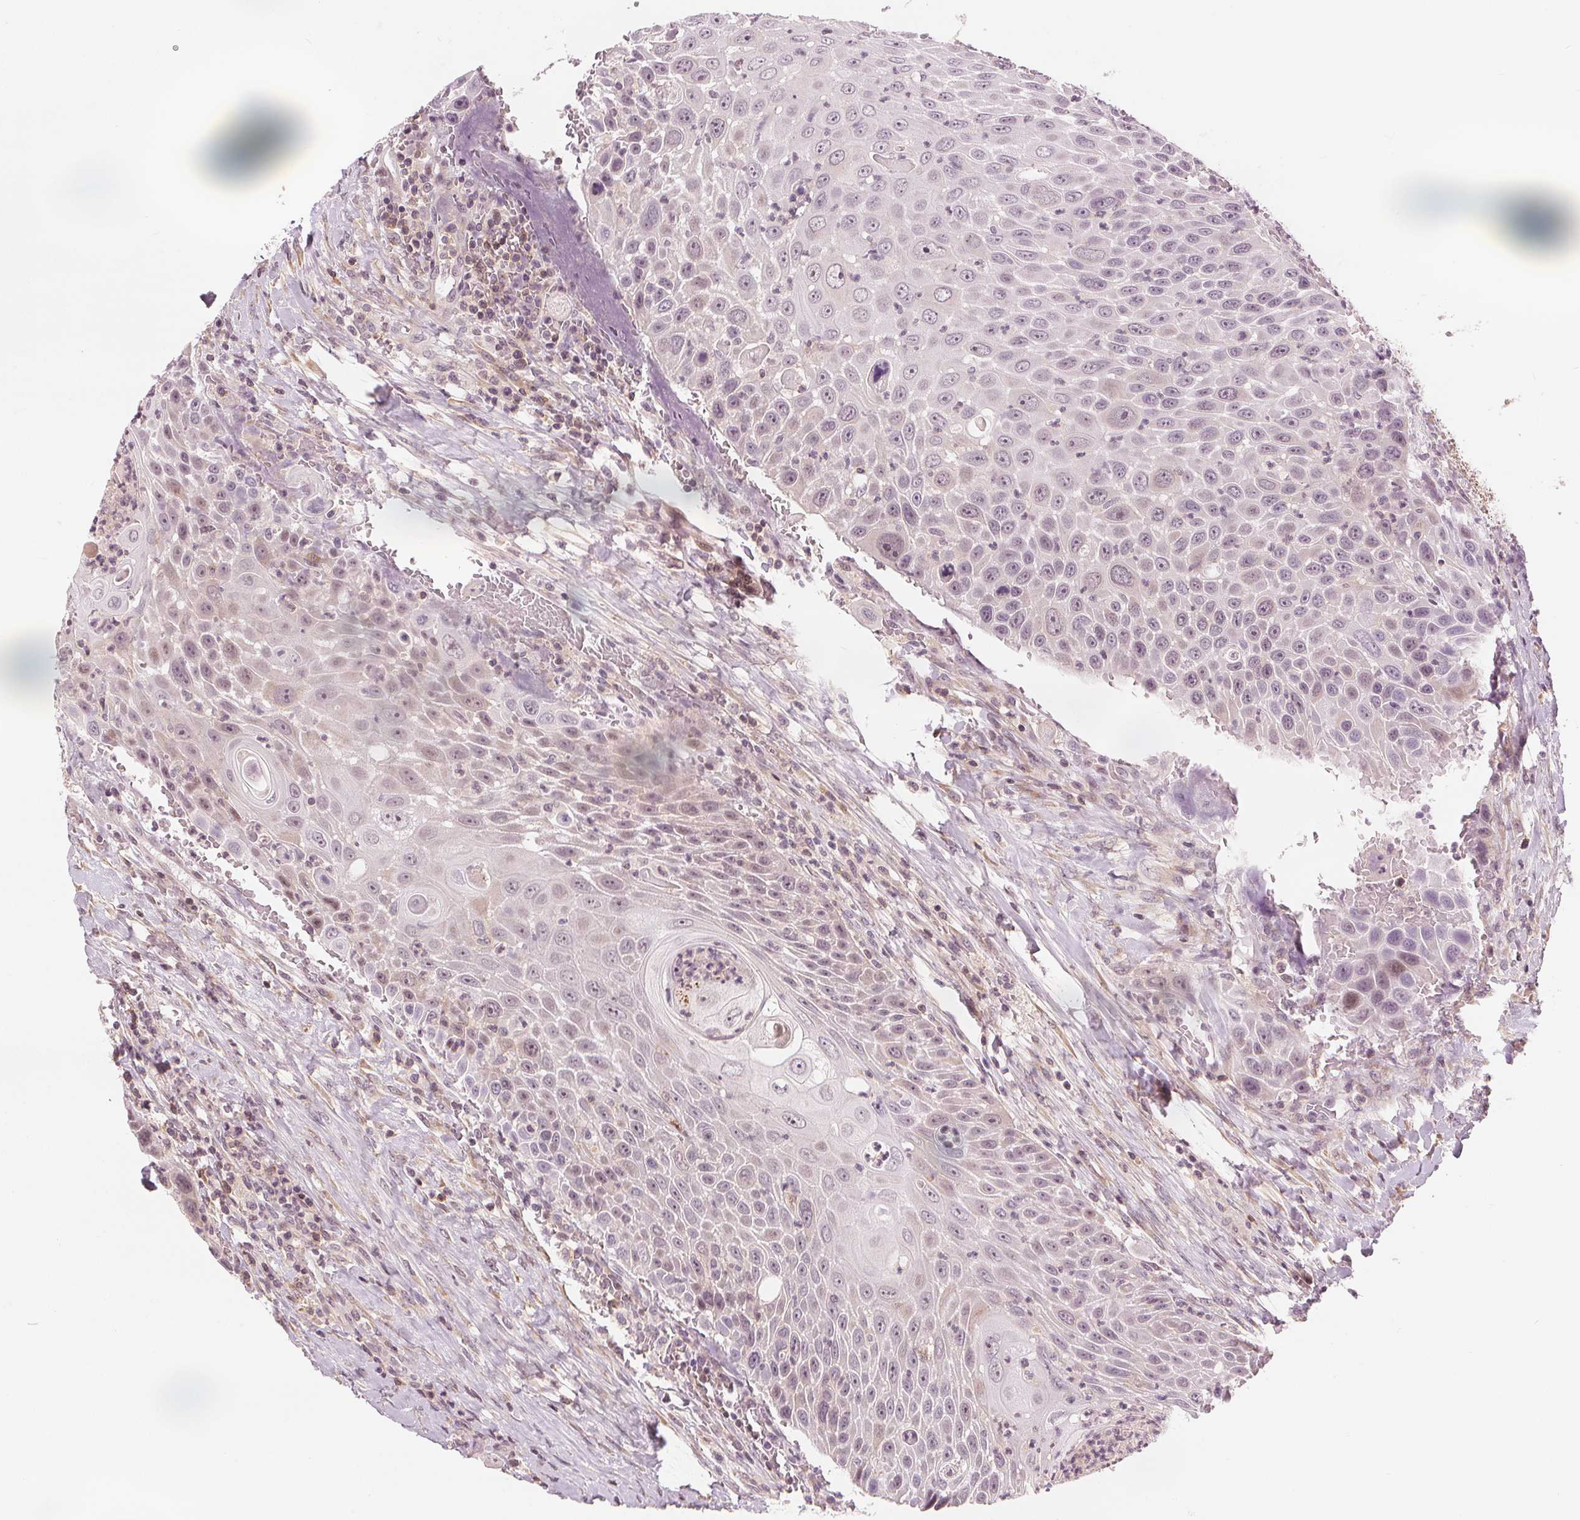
{"staining": {"intensity": "weak", "quantity": "<25%", "location": "nuclear"}, "tissue": "head and neck cancer", "cell_type": "Tumor cells", "image_type": "cancer", "snomed": [{"axis": "morphology", "description": "Squamous cell carcinoma, NOS"}, {"axis": "topography", "description": "Head-Neck"}], "caption": "DAB immunohistochemical staining of head and neck squamous cell carcinoma exhibits no significant expression in tumor cells.", "gene": "SLC34A1", "patient": {"sex": "male", "age": 69}}